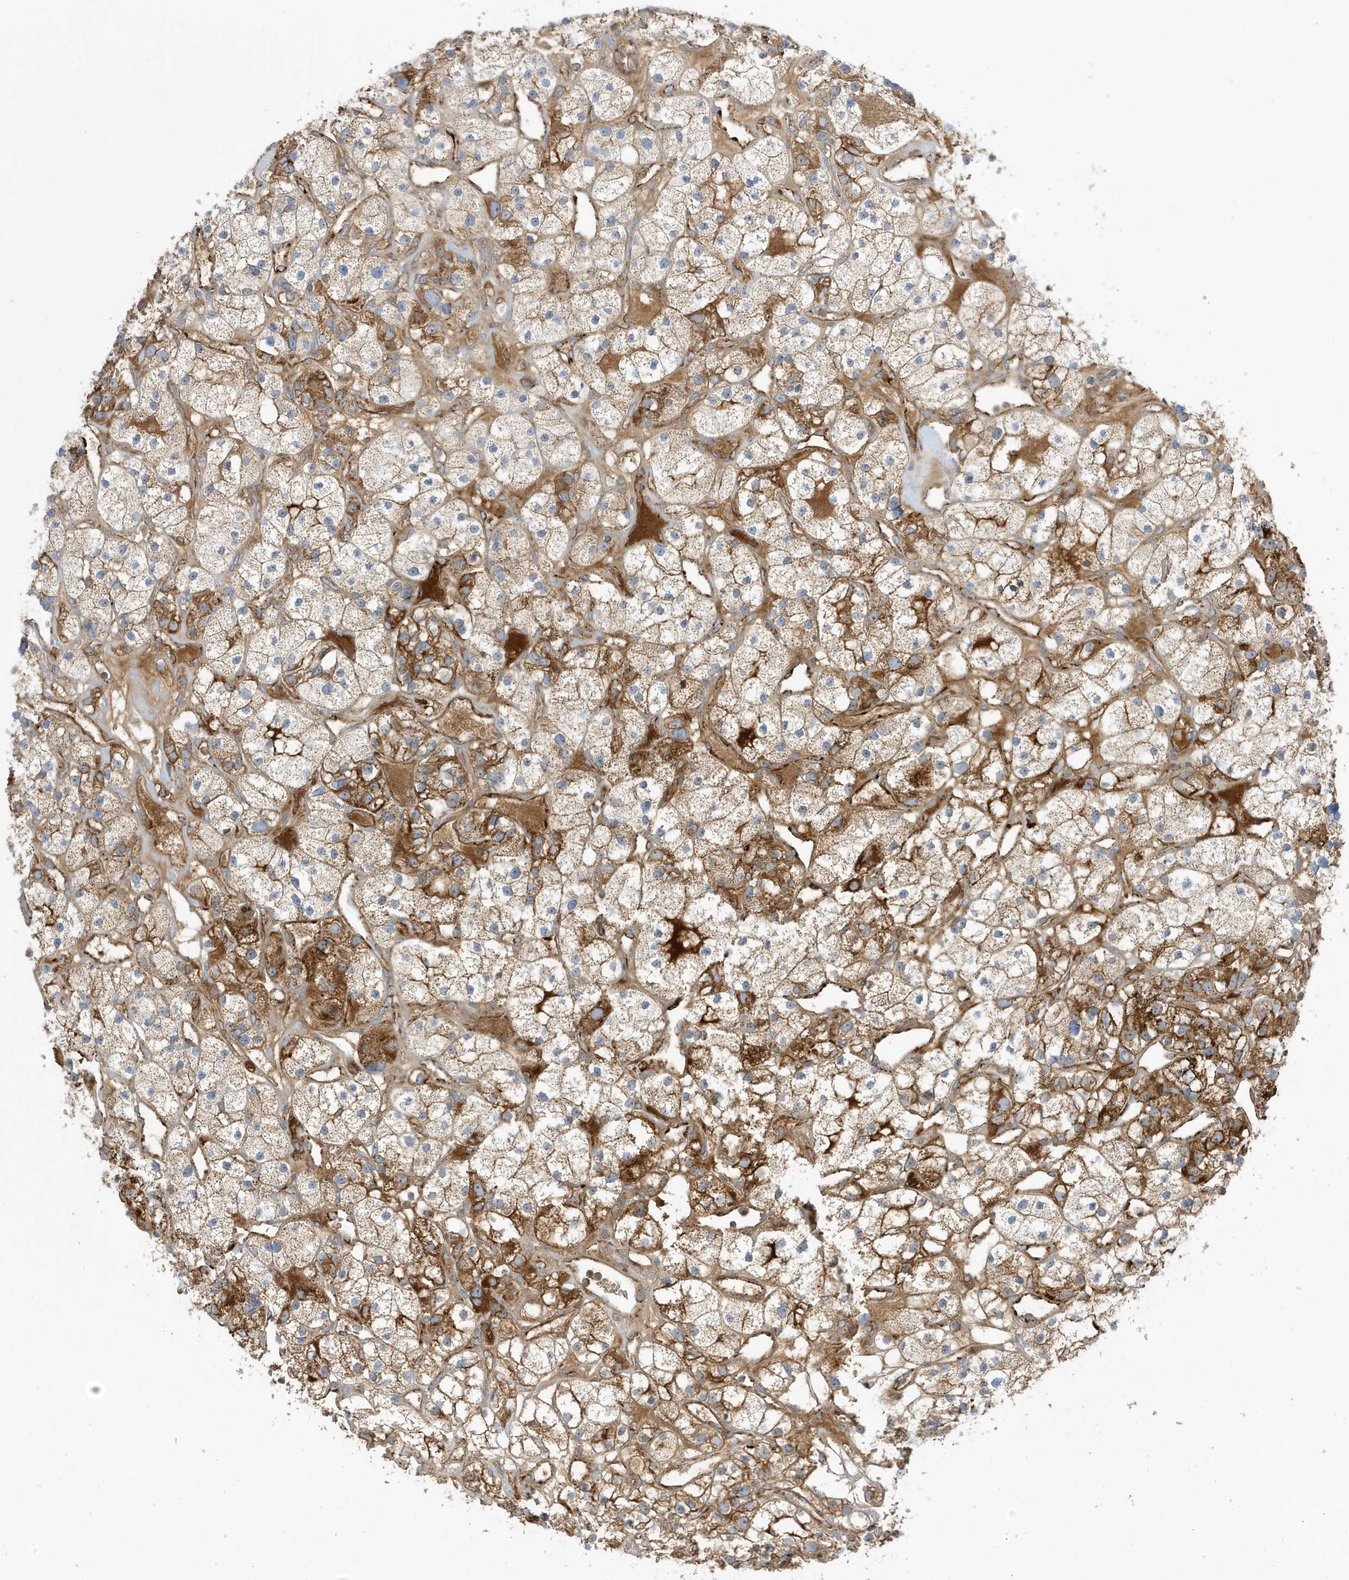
{"staining": {"intensity": "moderate", "quantity": ">75%", "location": "cytoplasmic/membranous"}, "tissue": "renal cancer", "cell_type": "Tumor cells", "image_type": "cancer", "snomed": [{"axis": "morphology", "description": "Adenocarcinoma, NOS"}, {"axis": "topography", "description": "Kidney"}], "caption": "Moderate cytoplasmic/membranous expression is seen in about >75% of tumor cells in renal adenocarcinoma. The staining is performed using DAB (3,3'-diaminobenzidine) brown chromogen to label protein expression. The nuclei are counter-stained blue using hematoxylin.", "gene": "IFT57", "patient": {"sex": "female", "age": 57}}